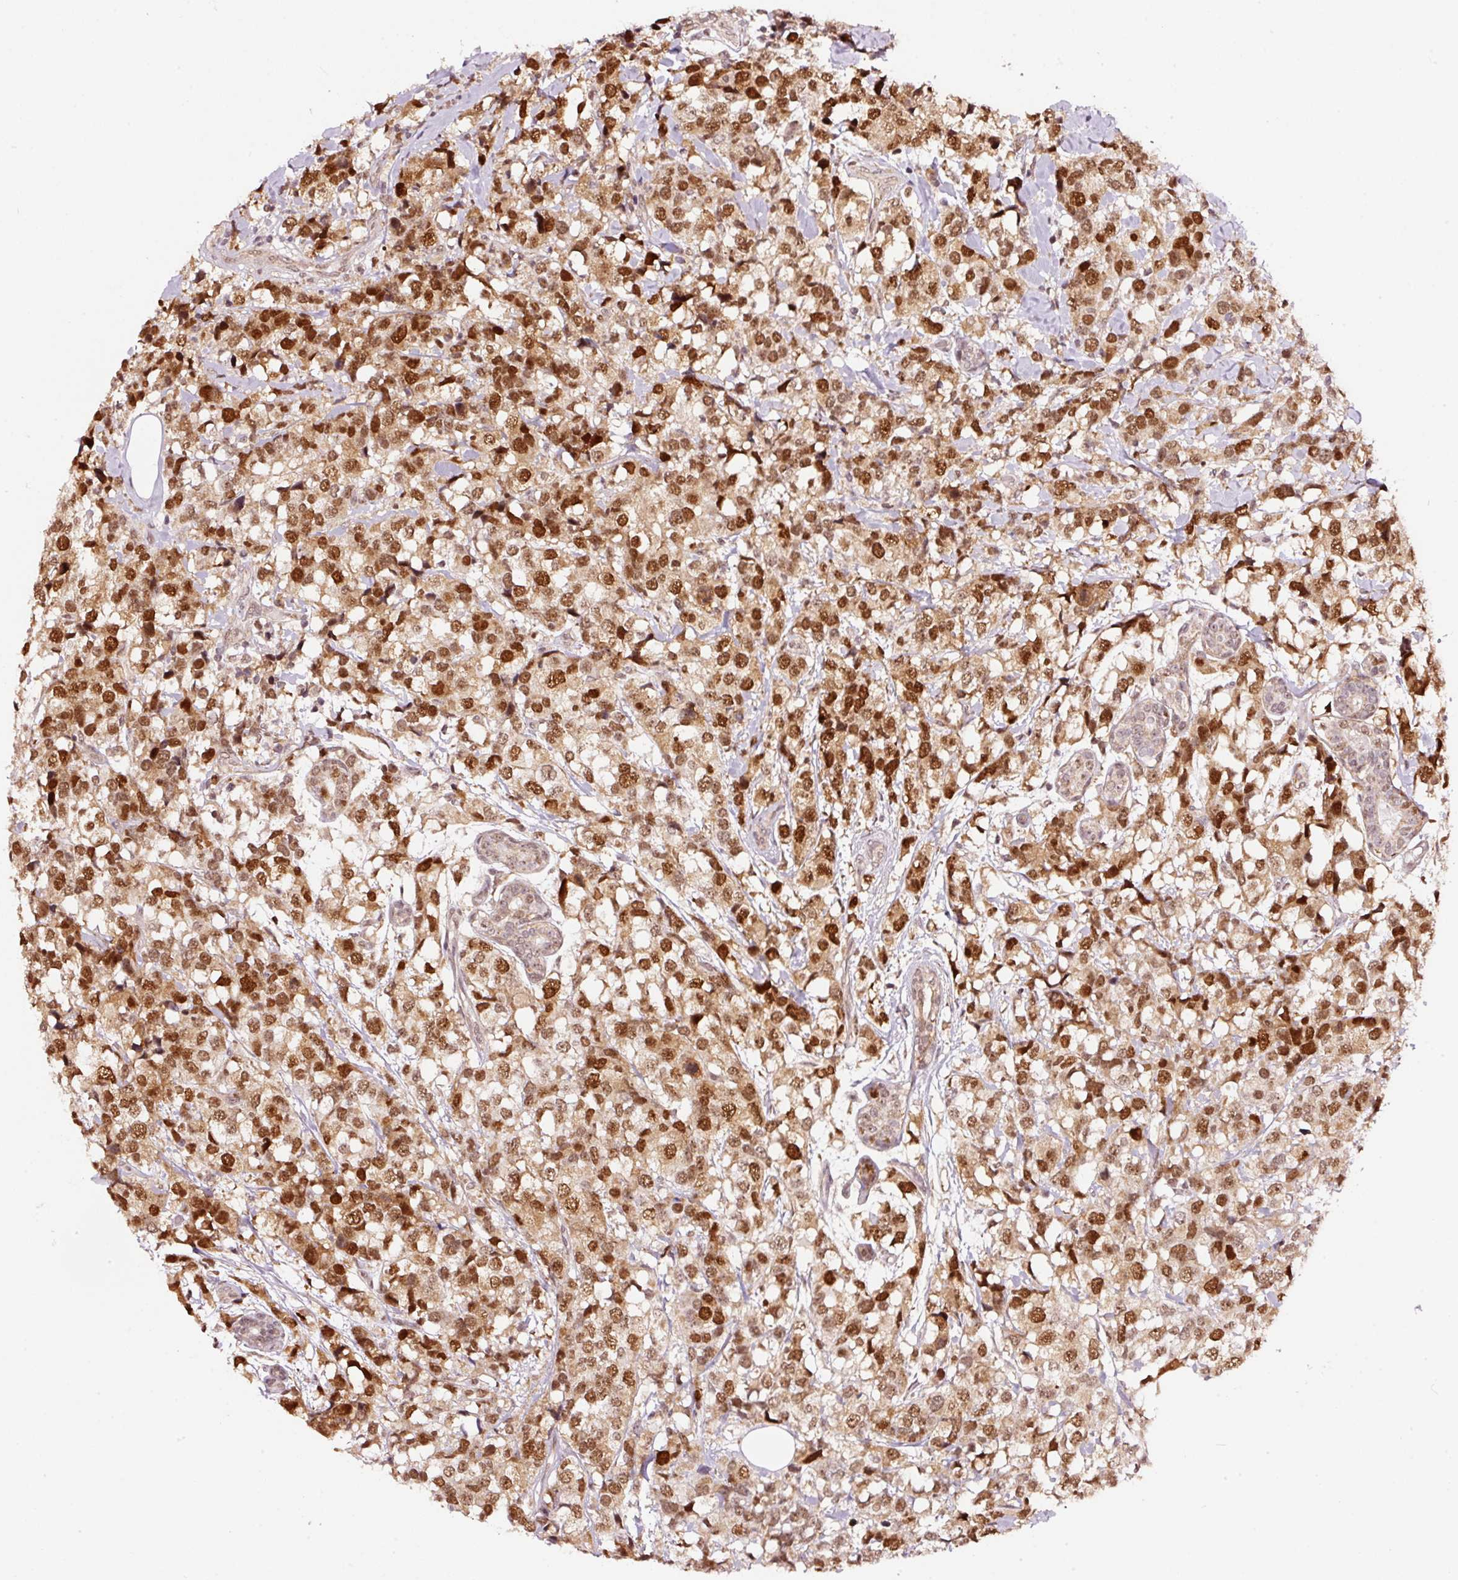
{"staining": {"intensity": "moderate", "quantity": ">75%", "location": "nuclear"}, "tissue": "breast cancer", "cell_type": "Tumor cells", "image_type": "cancer", "snomed": [{"axis": "morphology", "description": "Lobular carcinoma"}, {"axis": "topography", "description": "Breast"}], "caption": "Immunohistochemistry of breast cancer (lobular carcinoma) reveals medium levels of moderate nuclear expression in about >75% of tumor cells.", "gene": "RFC4", "patient": {"sex": "female", "age": 59}}